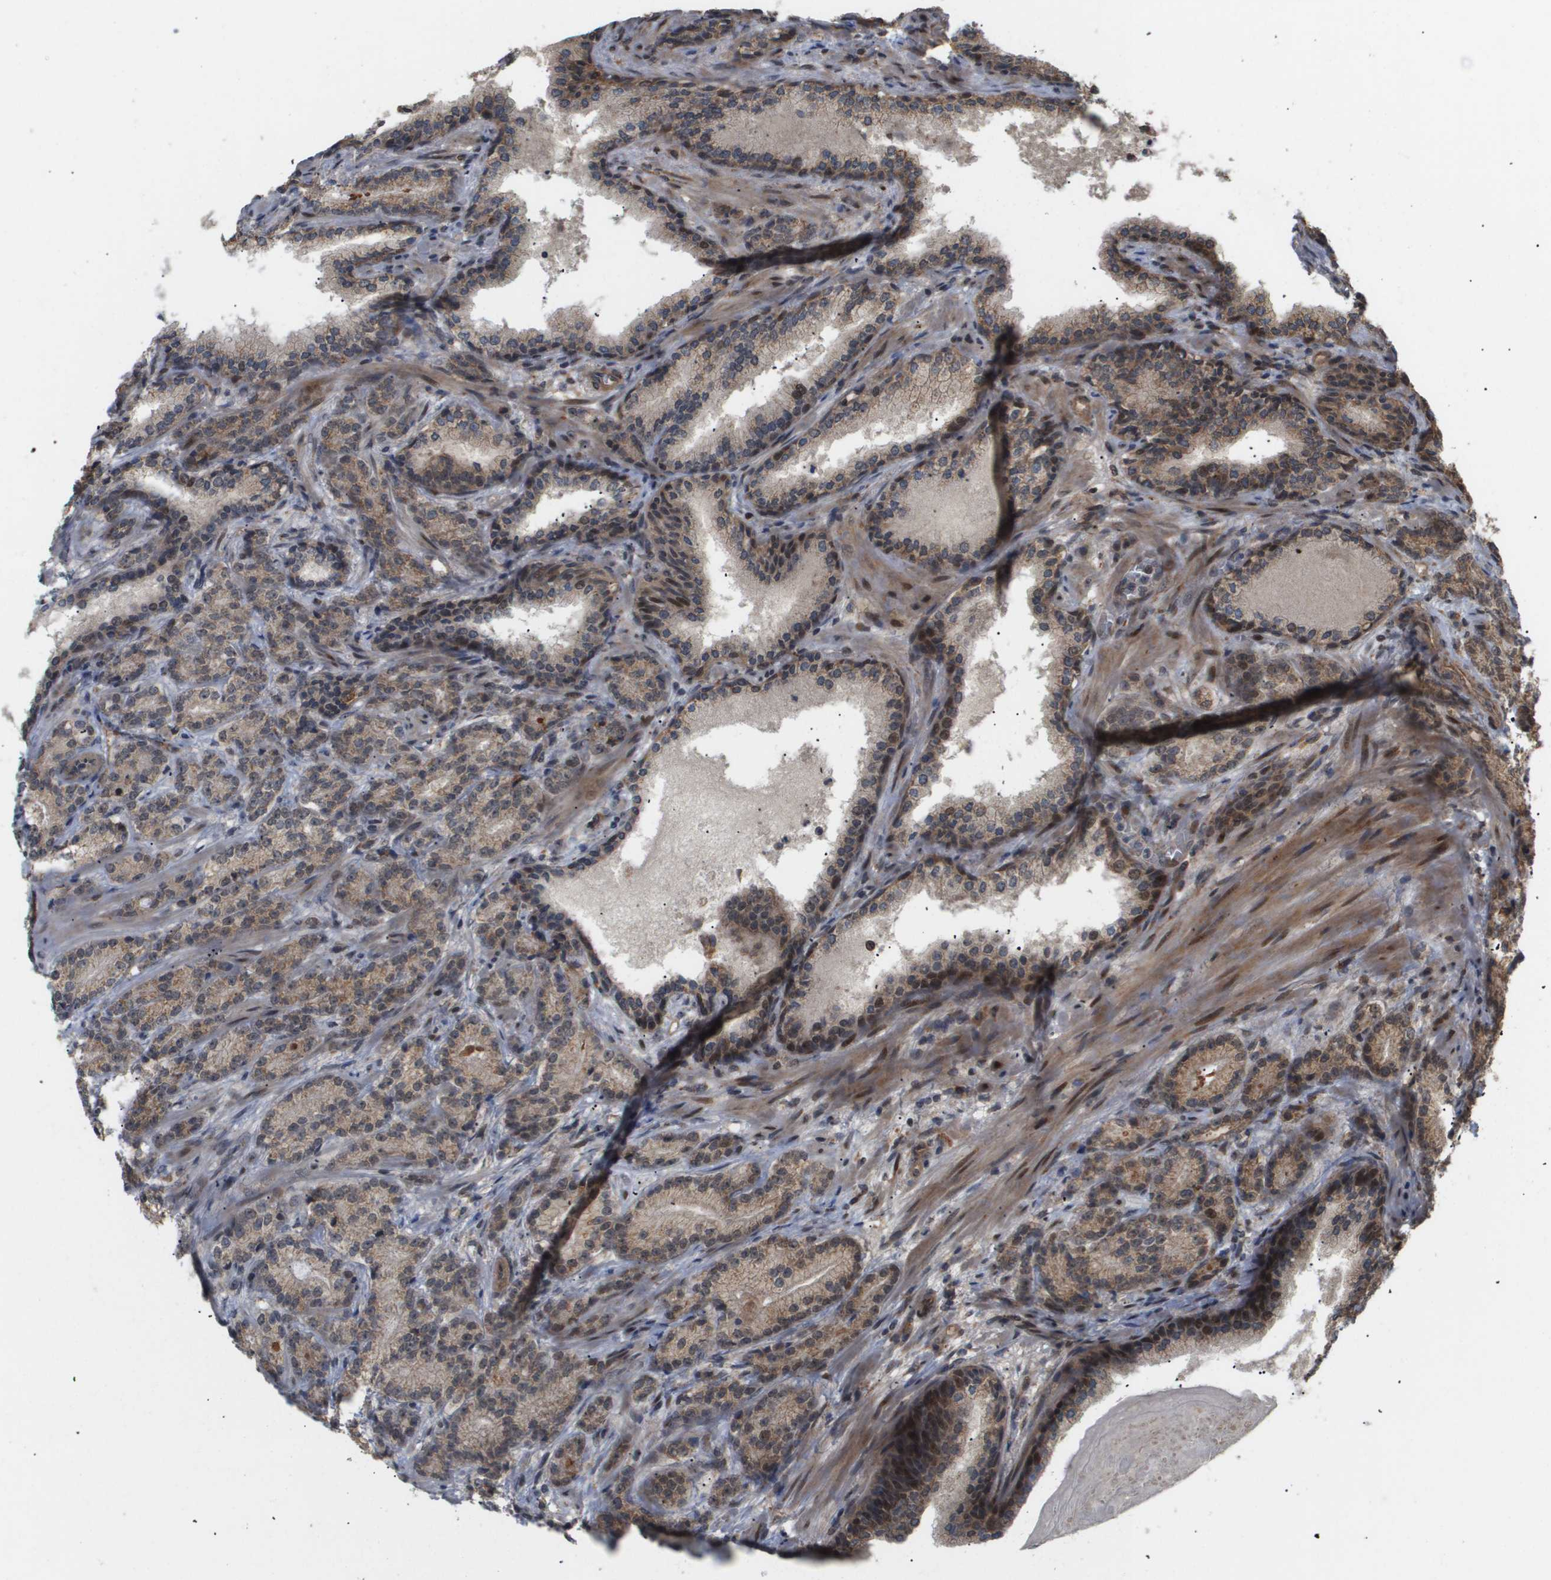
{"staining": {"intensity": "weak", "quantity": ">75%", "location": "cytoplasmic/membranous"}, "tissue": "prostate cancer", "cell_type": "Tumor cells", "image_type": "cancer", "snomed": [{"axis": "morphology", "description": "Adenocarcinoma, High grade"}, {"axis": "topography", "description": "Prostate"}], "caption": "Brown immunohistochemical staining in human adenocarcinoma (high-grade) (prostate) reveals weak cytoplasmic/membranous staining in about >75% of tumor cells.", "gene": "PDGFB", "patient": {"sex": "male", "age": 61}}